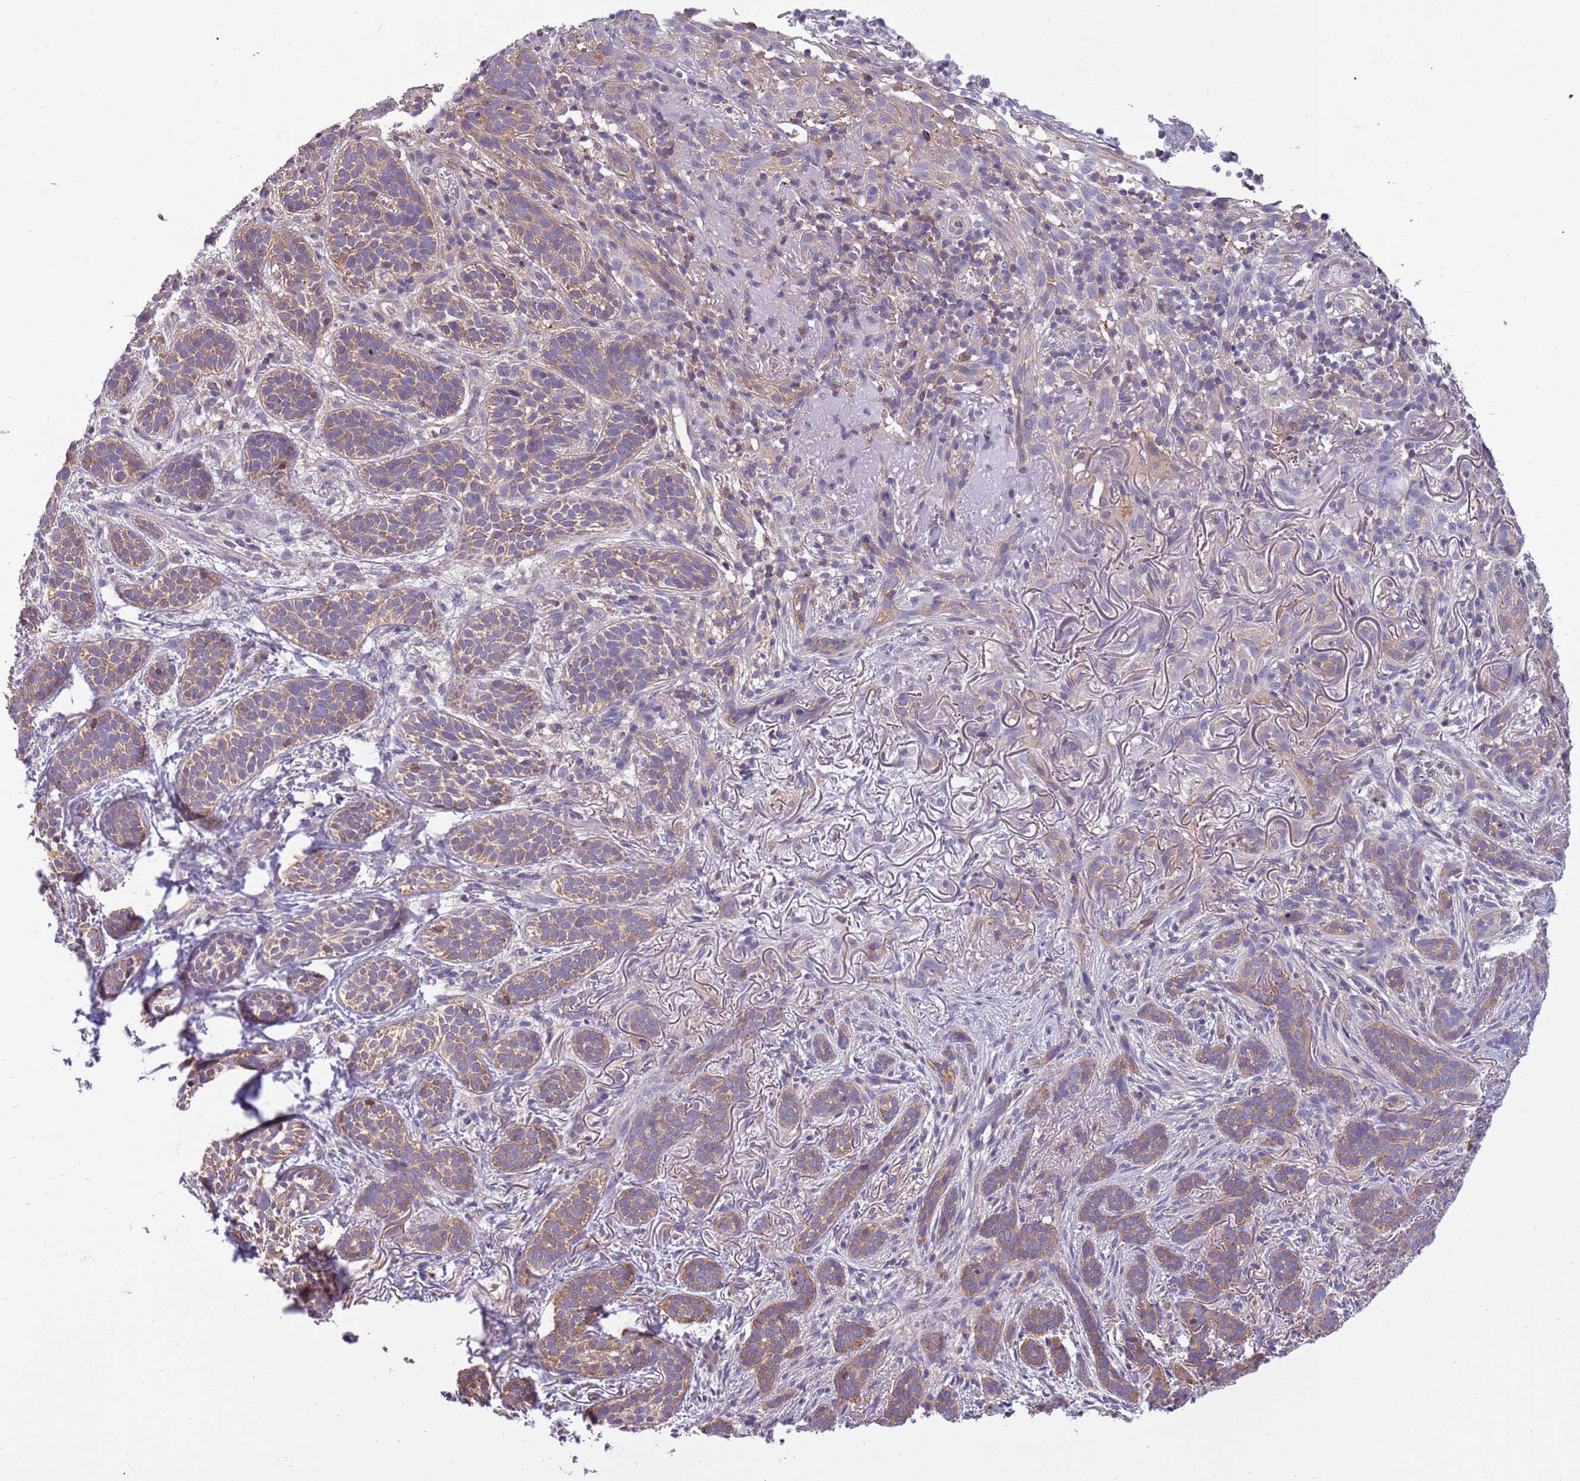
{"staining": {"intensity": "moderate", "quantity": ">75%", "location": "cytoplasmic/membranous"}, "tissue": "skin cancer", "cell_type": "Tumor cells", "image_type": "cancer", "snomed": [{"axis": "morphology", "description": "Basal cell carcinoma"}, {"axis": "topography", "description": "Skin"}], "caption": "Human basal cell carcinoma (skin) stained with a brown dye reveals moderate cytoplasmic/membranous positive expression in about >75% of tumor cells.", "gene": "STIP1", "patient": {"sex": "male", "age": 71}}